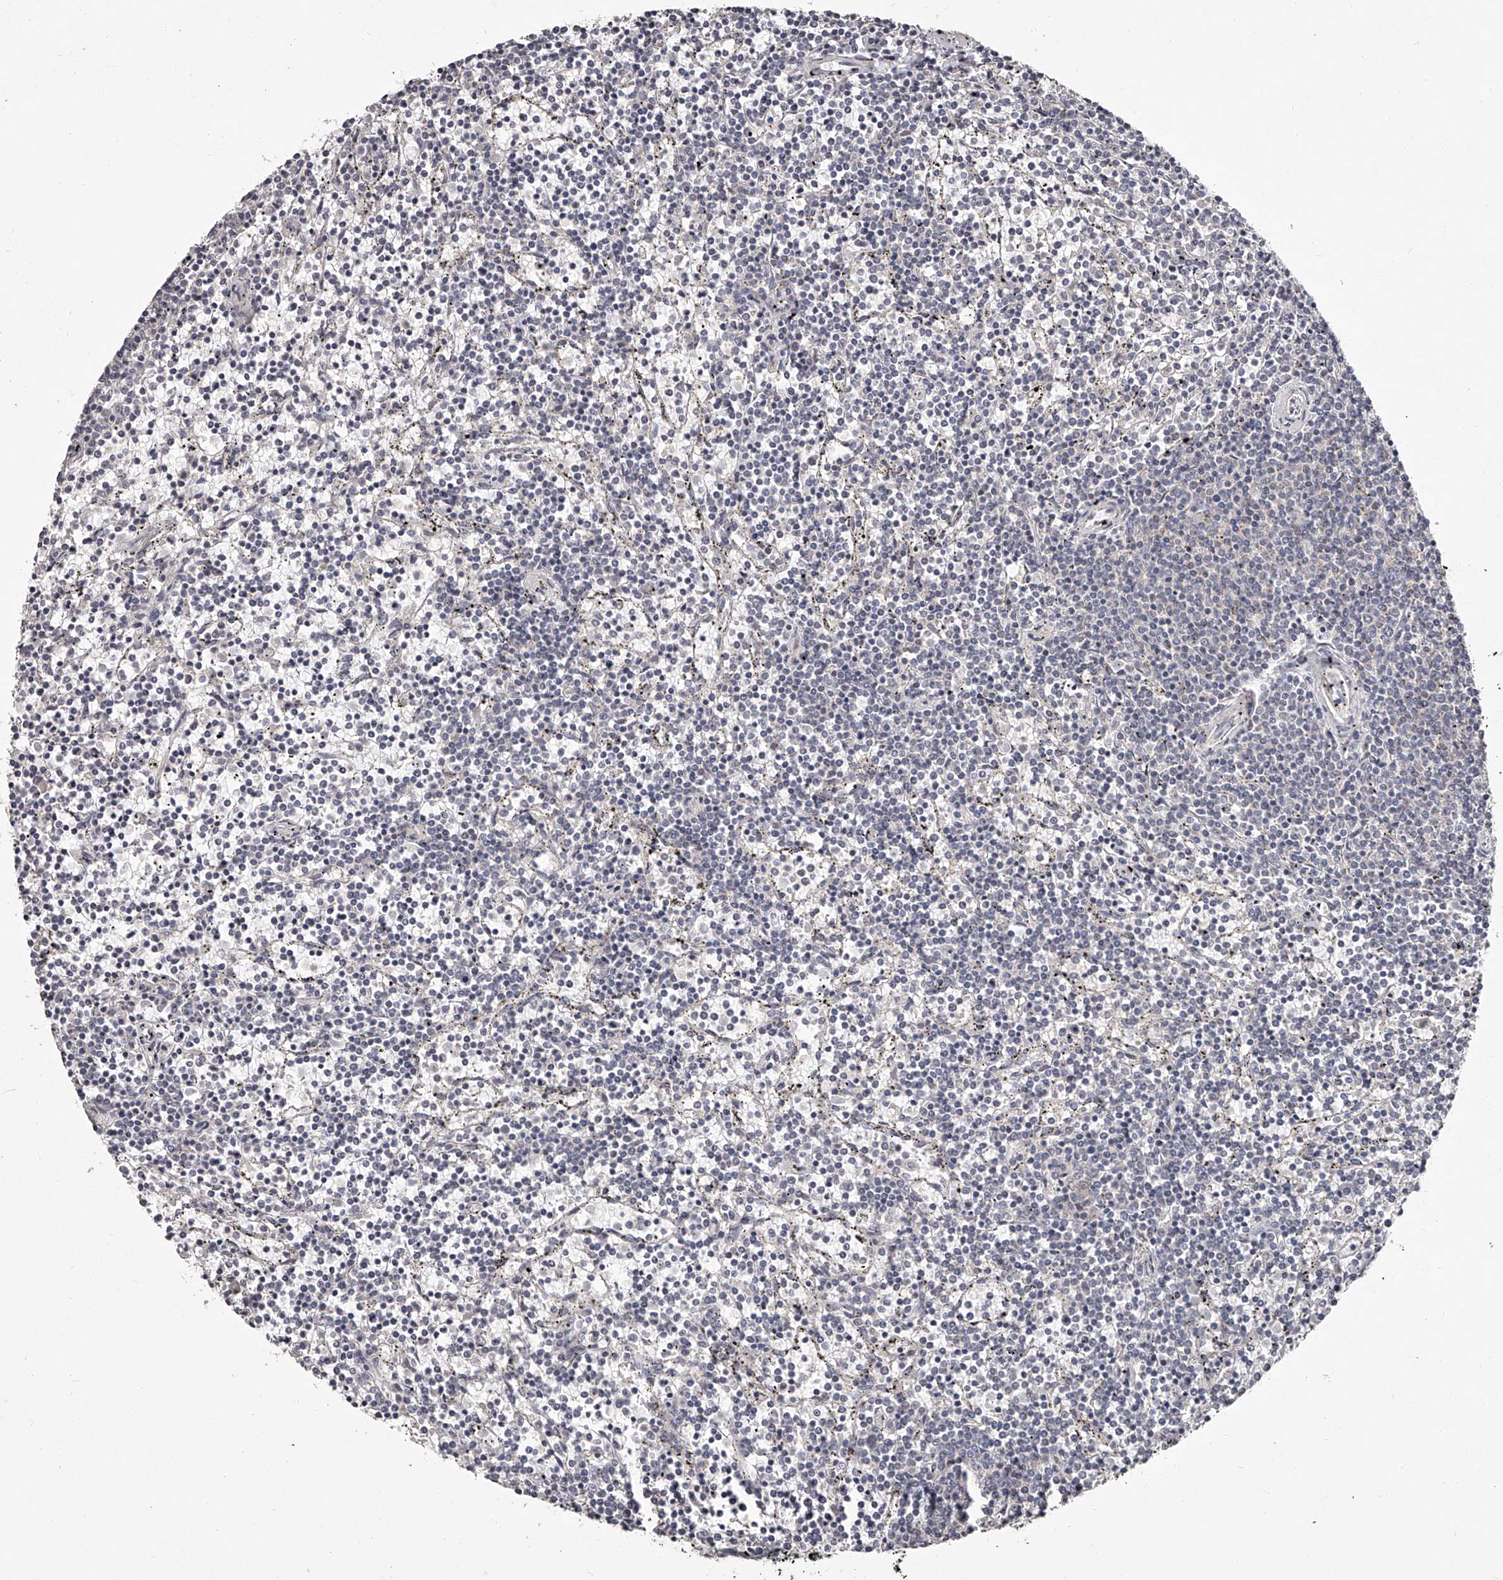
{"staining": {"intensity": "negative", "quantity": "none", "location": "none"}, "tissue": "lymphoma", "cell_type": "Tumor cells", "image_type": "cancer", "snomed": [{"axis": "morphology", "description": "Malignant lymphoma, non-Hodgkin's type, Low grade"}, {"axis": "topography", "description": "Spleen"}], "caption": "The micrograph reveals no significant staining in tumor cells of malignant lymphoma, non-Hodgkin's type (low-grade).", "gene": "NT5DC1", "patient": {"sex": "female", "age": 50}}